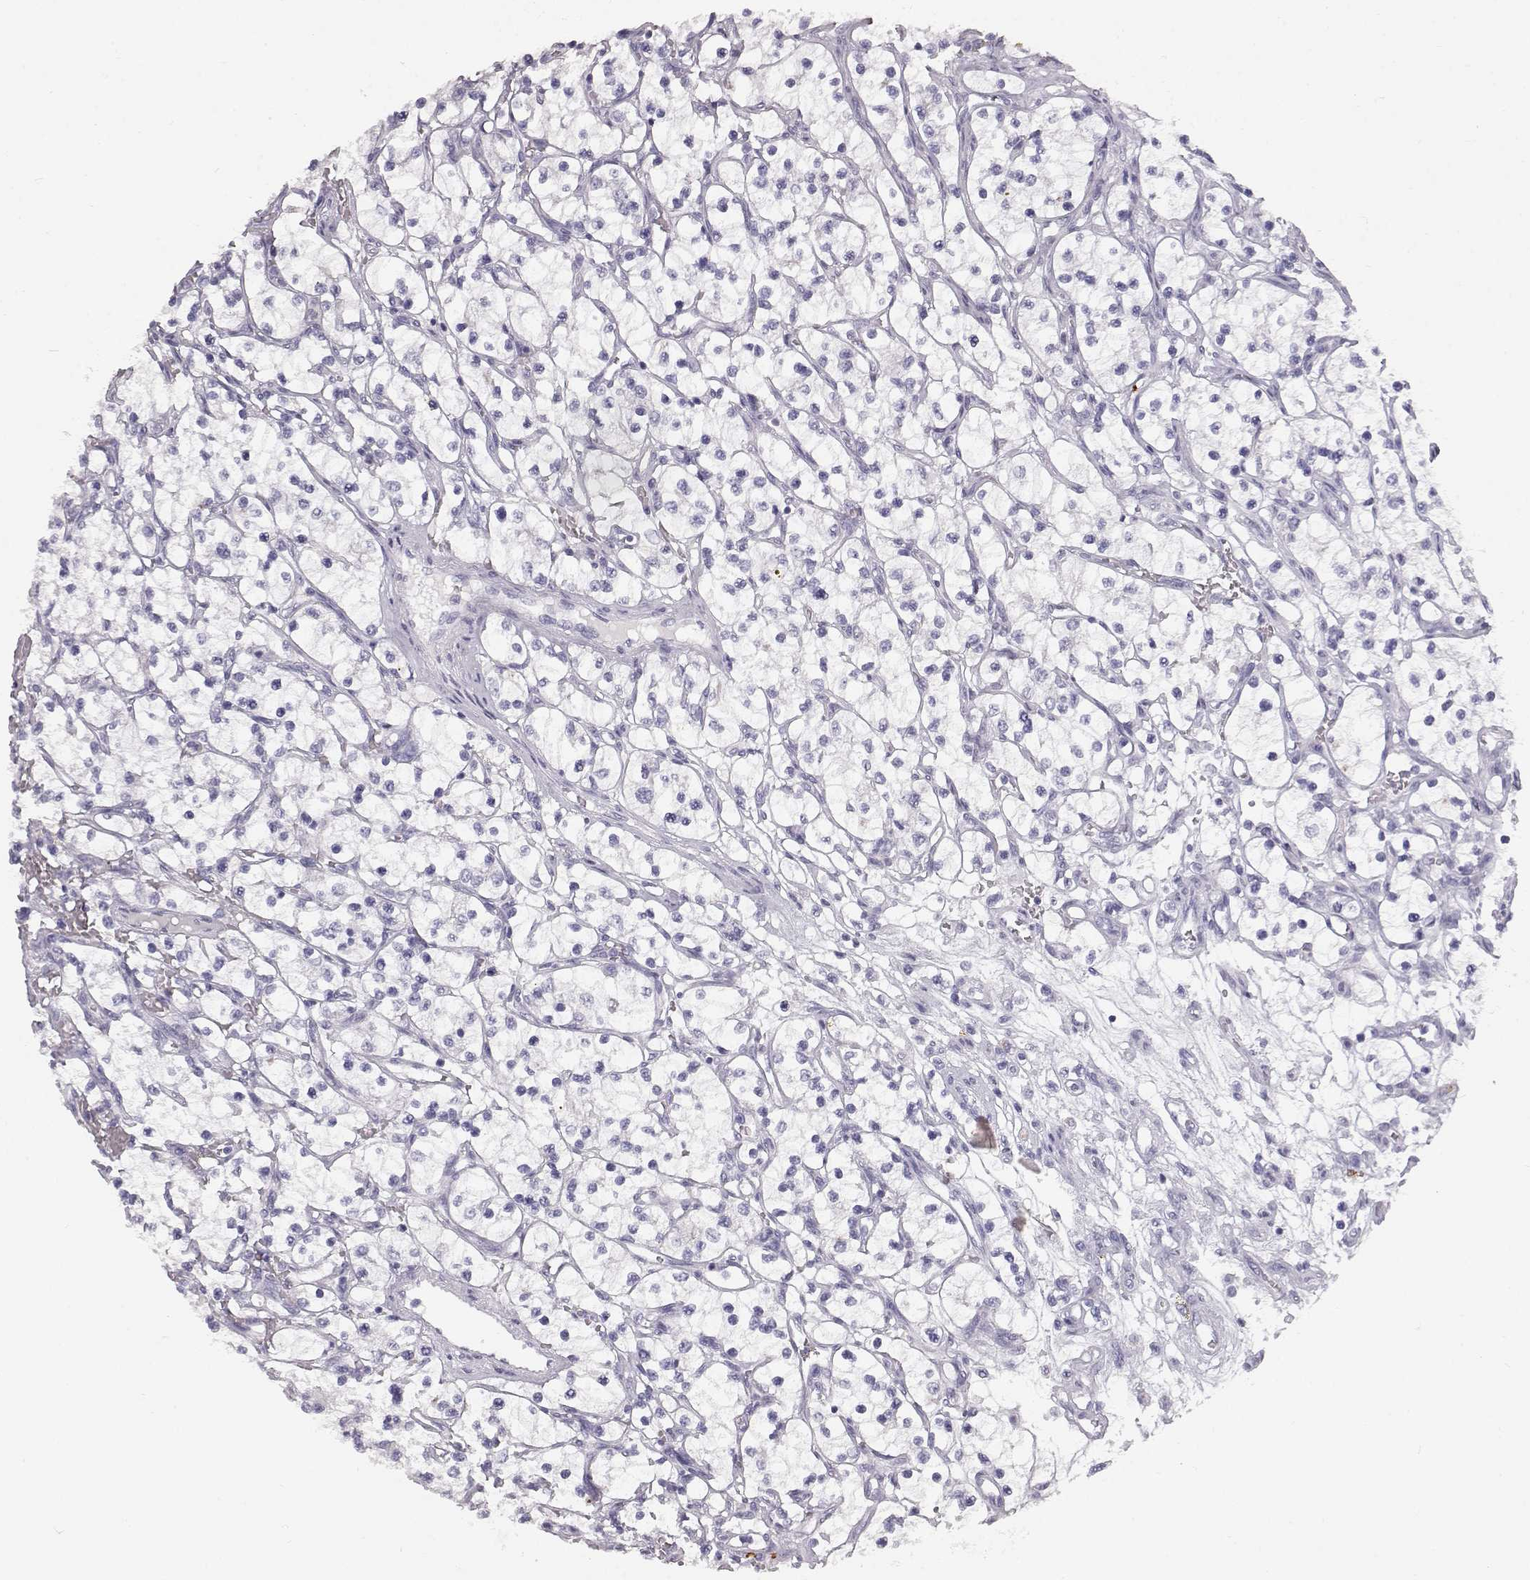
{"staining": {"intensity": "negative", "quantity": "none", "location": "none"}, "tissue": "renal cancer", "cell_type": "Tumor cells", "image_type": "cancer", "snomed": [{"axis": "morphology", "description": "Adenocarcinoma, NOS"}, {"axis": "topography", "description": "Kidney"}], "caption": "This is a micrograph of immunohistochemistry (IHC) staining of renal adenocarcinoma, which shows no expression in tumor cells.", "gene": "KRTAP16-1", "patient": {"sex": "female", "age": 69}}